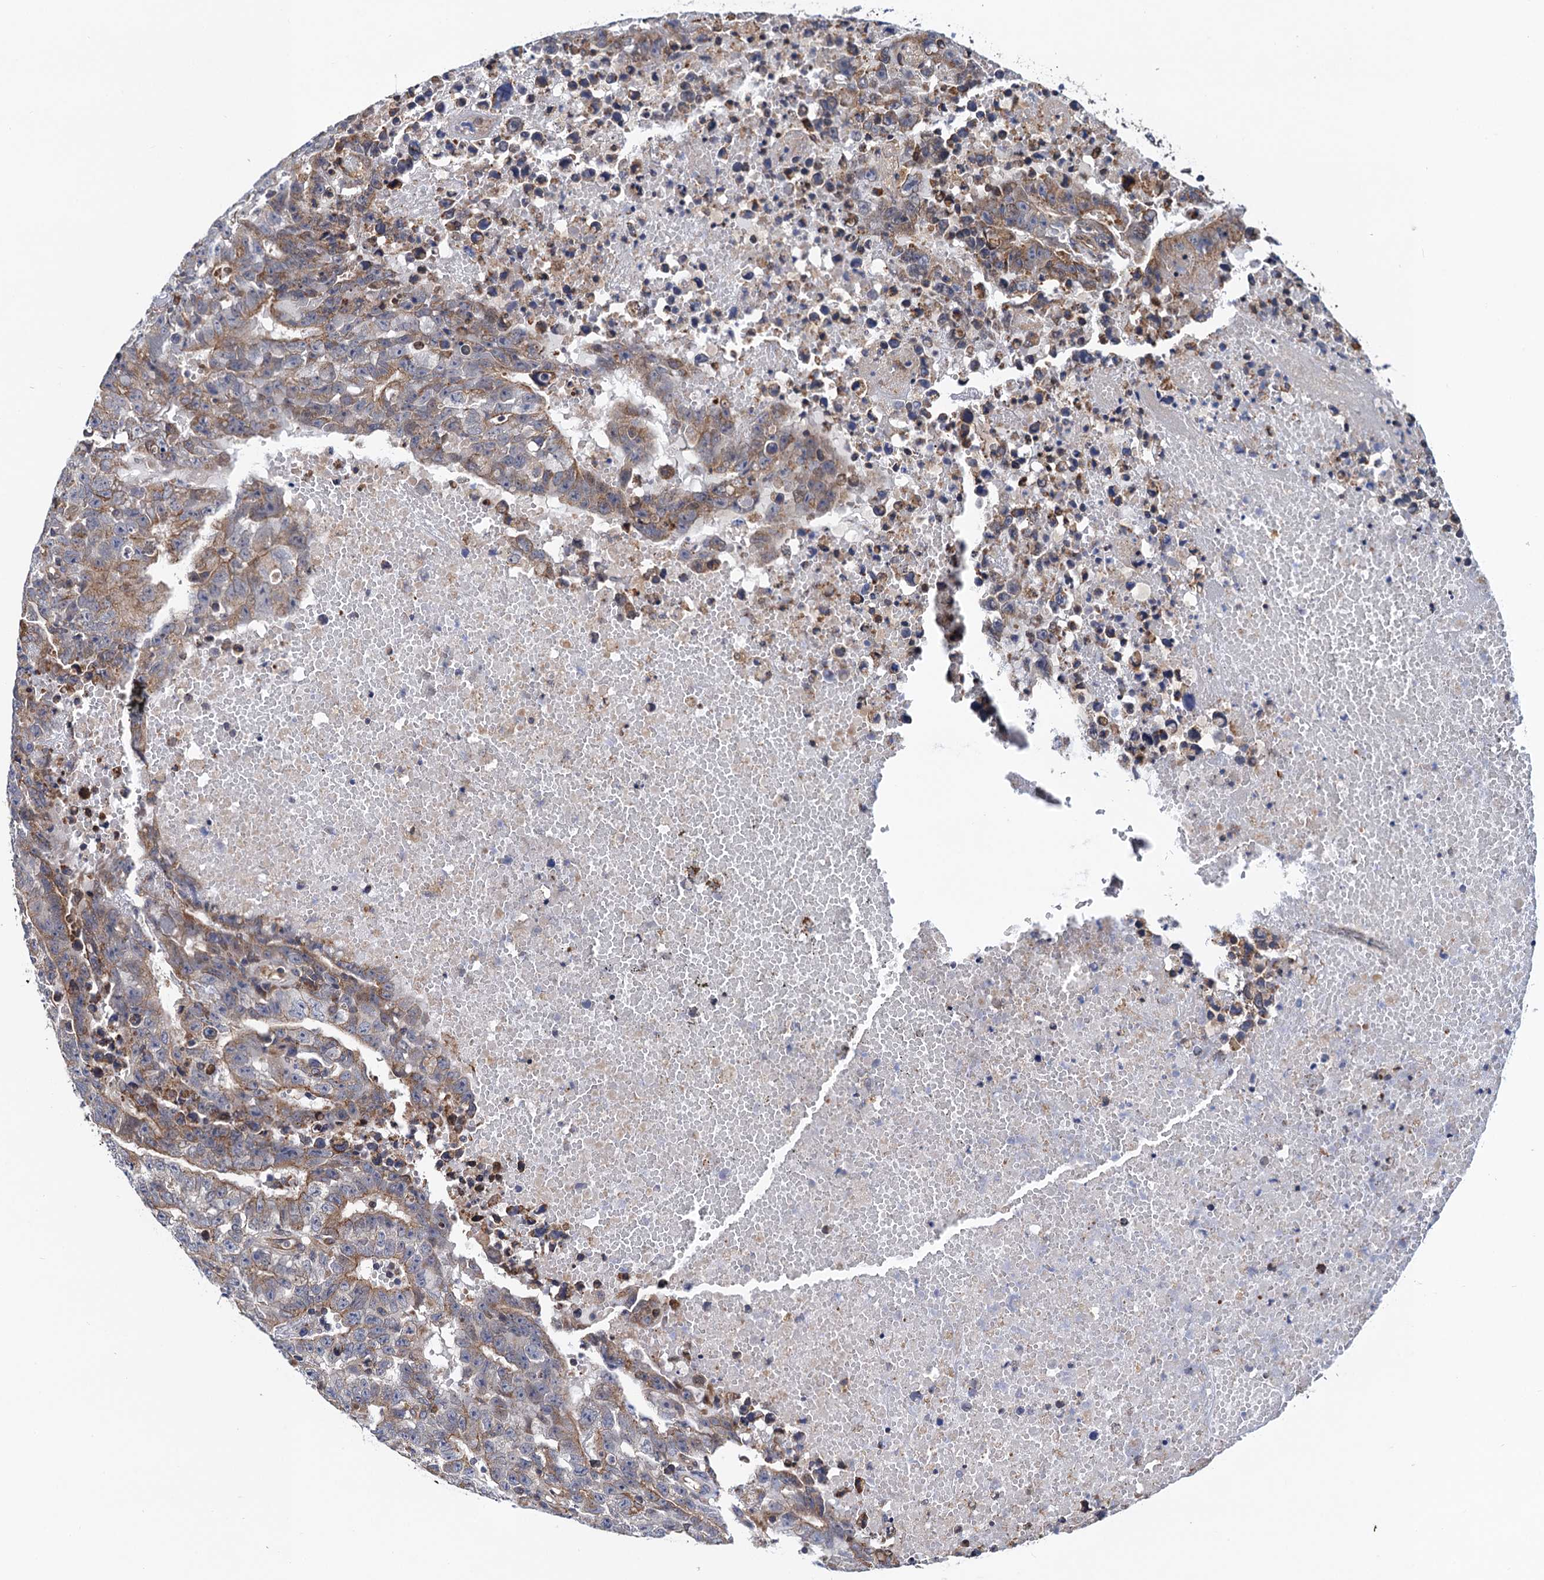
{"staining": {"intensity": "moderate", "quantity": "<25%", "location": "cytoplasmic/membranous"}, "tissue": "testis cancer", "cell_type": "Tumor cells", "image_type": "cancer", "snomed": [{"axis": "morphology", "description": "Carcinoma, Embryonal, NOS"}, {"axis": "topography", "description": "Testis"}], "caption": "Immunohistochemistry (IHC) histopathology image of neoplastic tissue: testis embryonal carcinoma stained using immunohistochemistry (IHC) shows low levels of moderate protein expression localized specifically in the cytoplasmic/membranous of tumor cells, appearing as a cytoplasmic/membranous brown color.", "gene": "PGLS", "patient": {"sex": "male", "age": 25}}